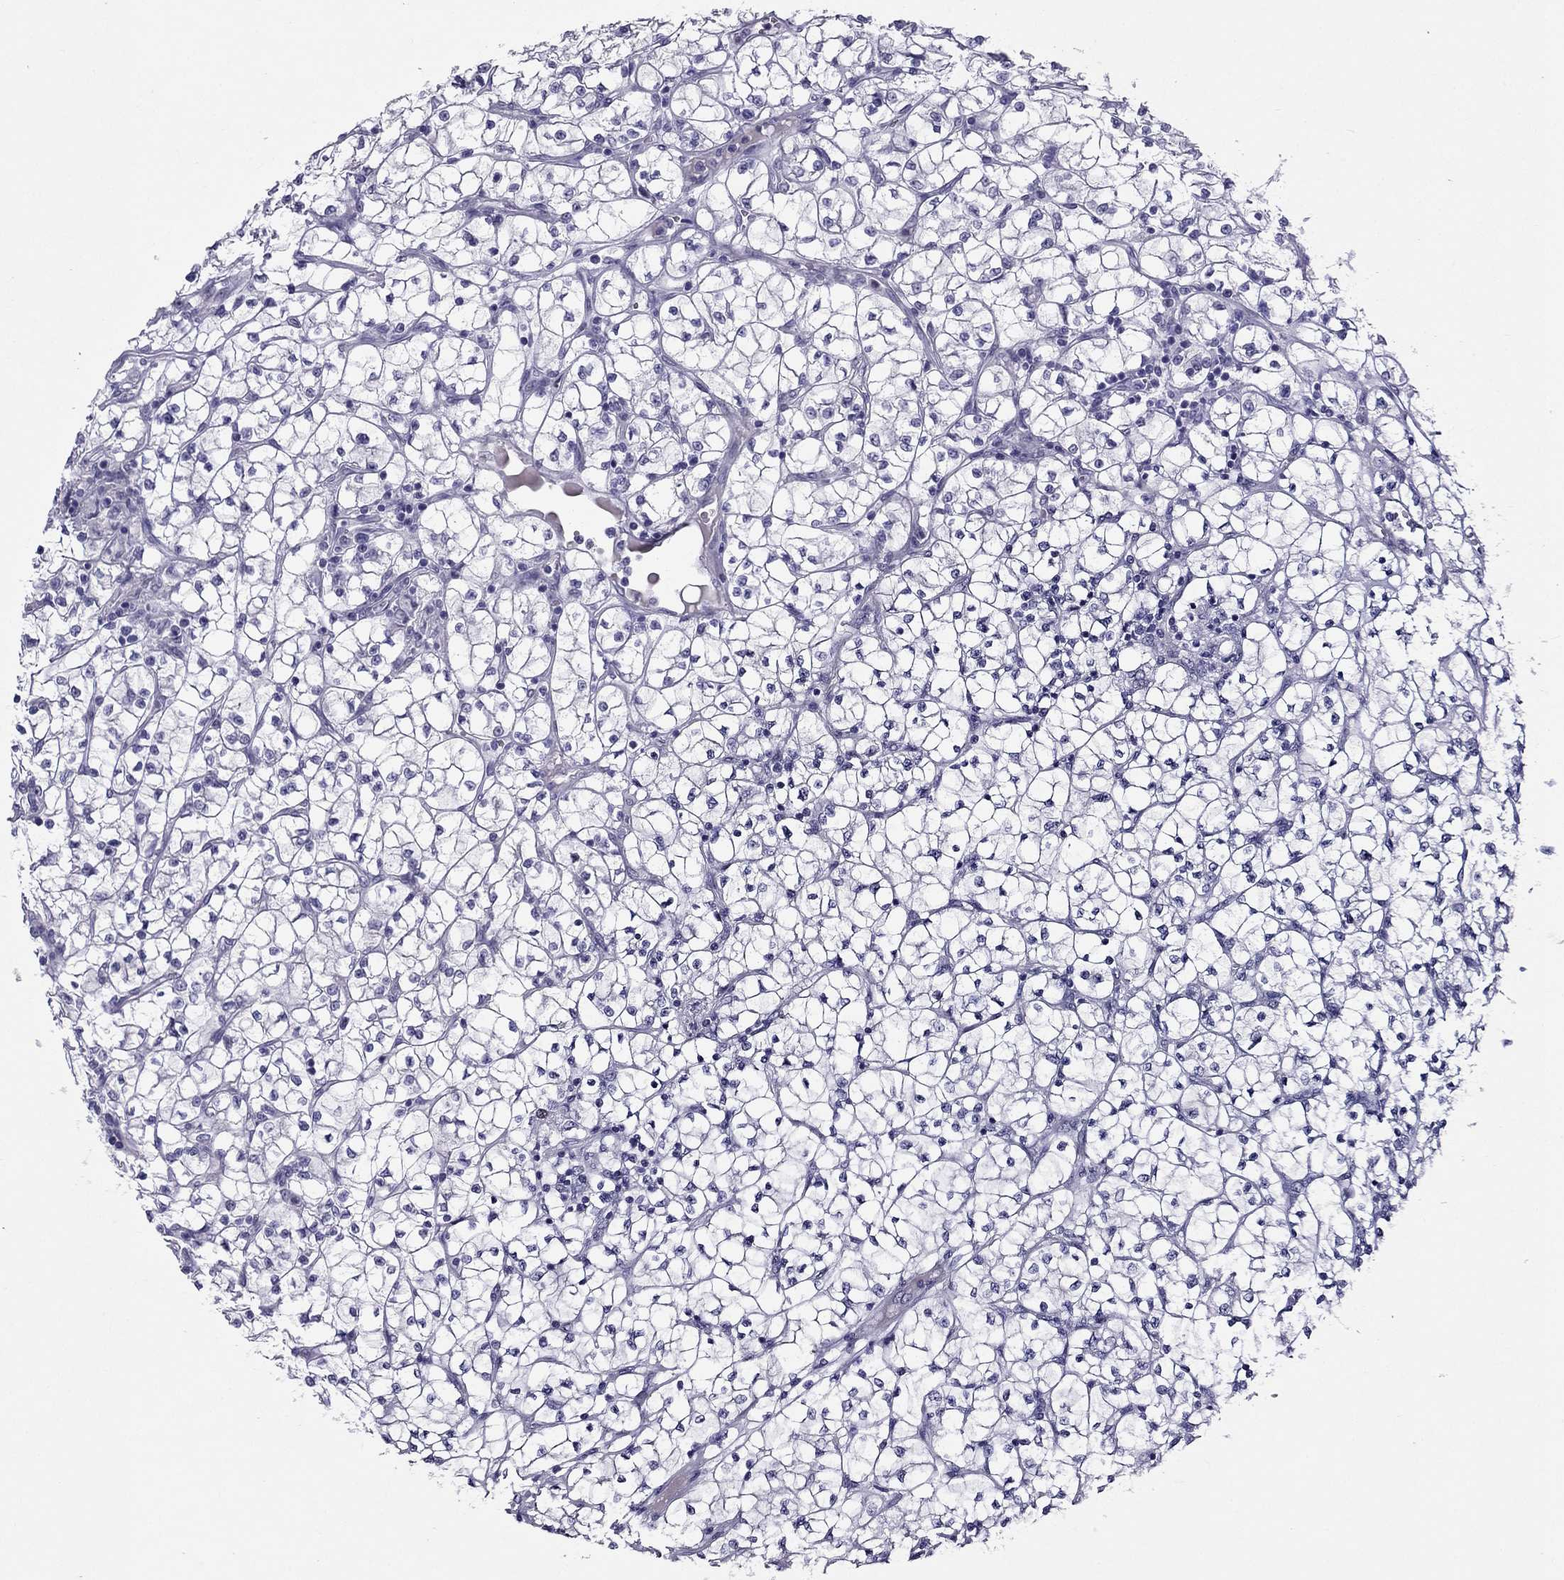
{"staining": {"intensity": "negative", "quantity": "none", "location": "none"}, "tissue": "renal cancer", "cell_type": "Tumor cells", "image_type": "cancer", "snomed": [{"axis": "morphology", "description": "Adenocarcinoma, NOS"}, {"axis": "topography", "description": "Kidney"}], "caption": "An IHC histopathology image of renal cancer (adenocarcinoma) is shown. There is no staining in tumor cells of renal cancer (adenocarcinoma).", "gene": "CROCC2", "patient": {"sex": "female", "age": 64}}